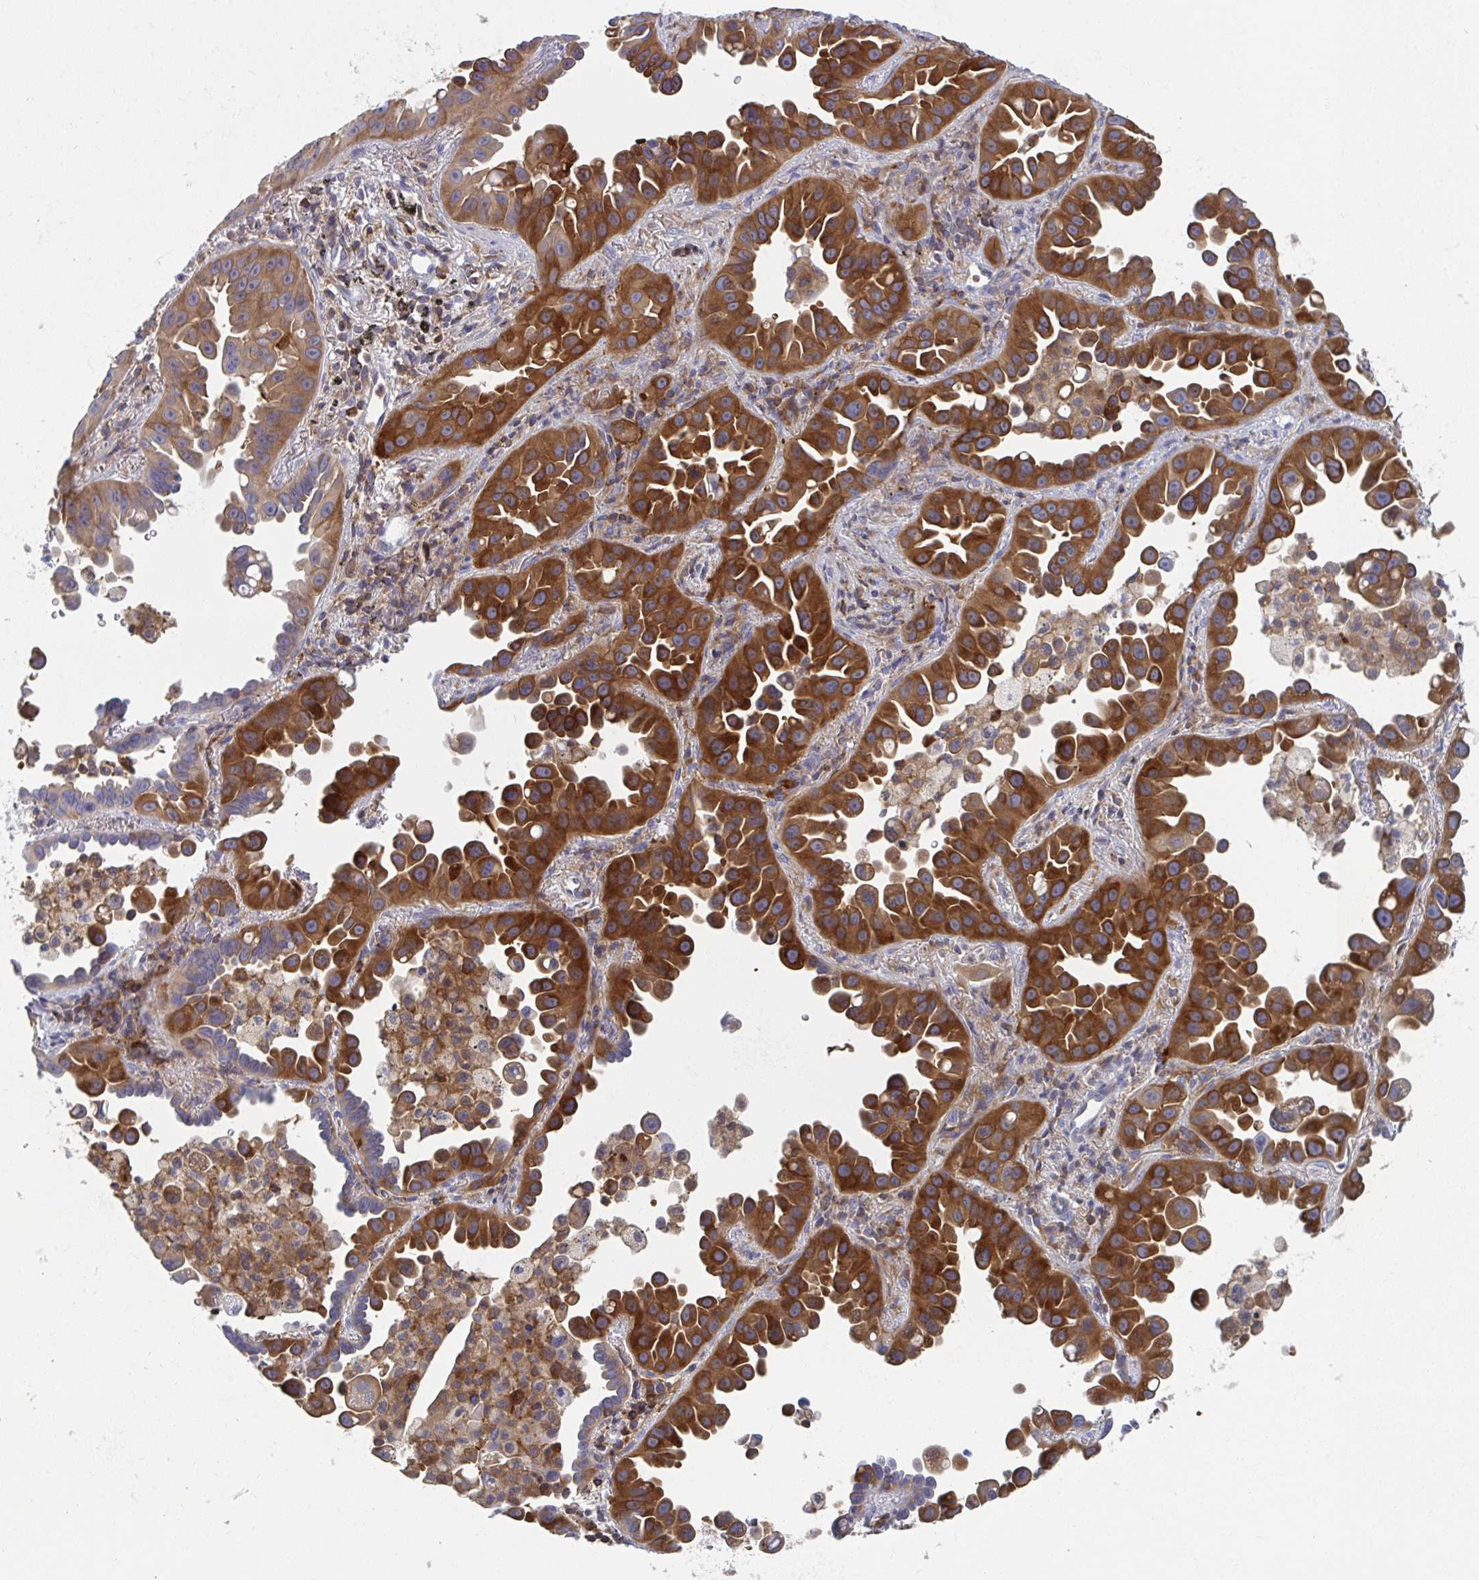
{"staining": {"intensity": "strong", "quantity": ">75%", "location": "cytoplasmic/membranous"}, "tissue": "lung cancer", "cell_type": "Tumor cells", "image_type": "cancer", "snomed": [{"axis": "morphology", "description": "Adenocarcinoma, NOS"}, {"axis": "topography", "description": "Lung"}], "caption": "Immunohistochemistry of adenocarcinoma (lung) exhibits high levels of strong cytoplasmic/membranous staining in approximately >75% of tumor cells.", "gene": "DISP2", "patient": {"sex": "male", "age": 68}}